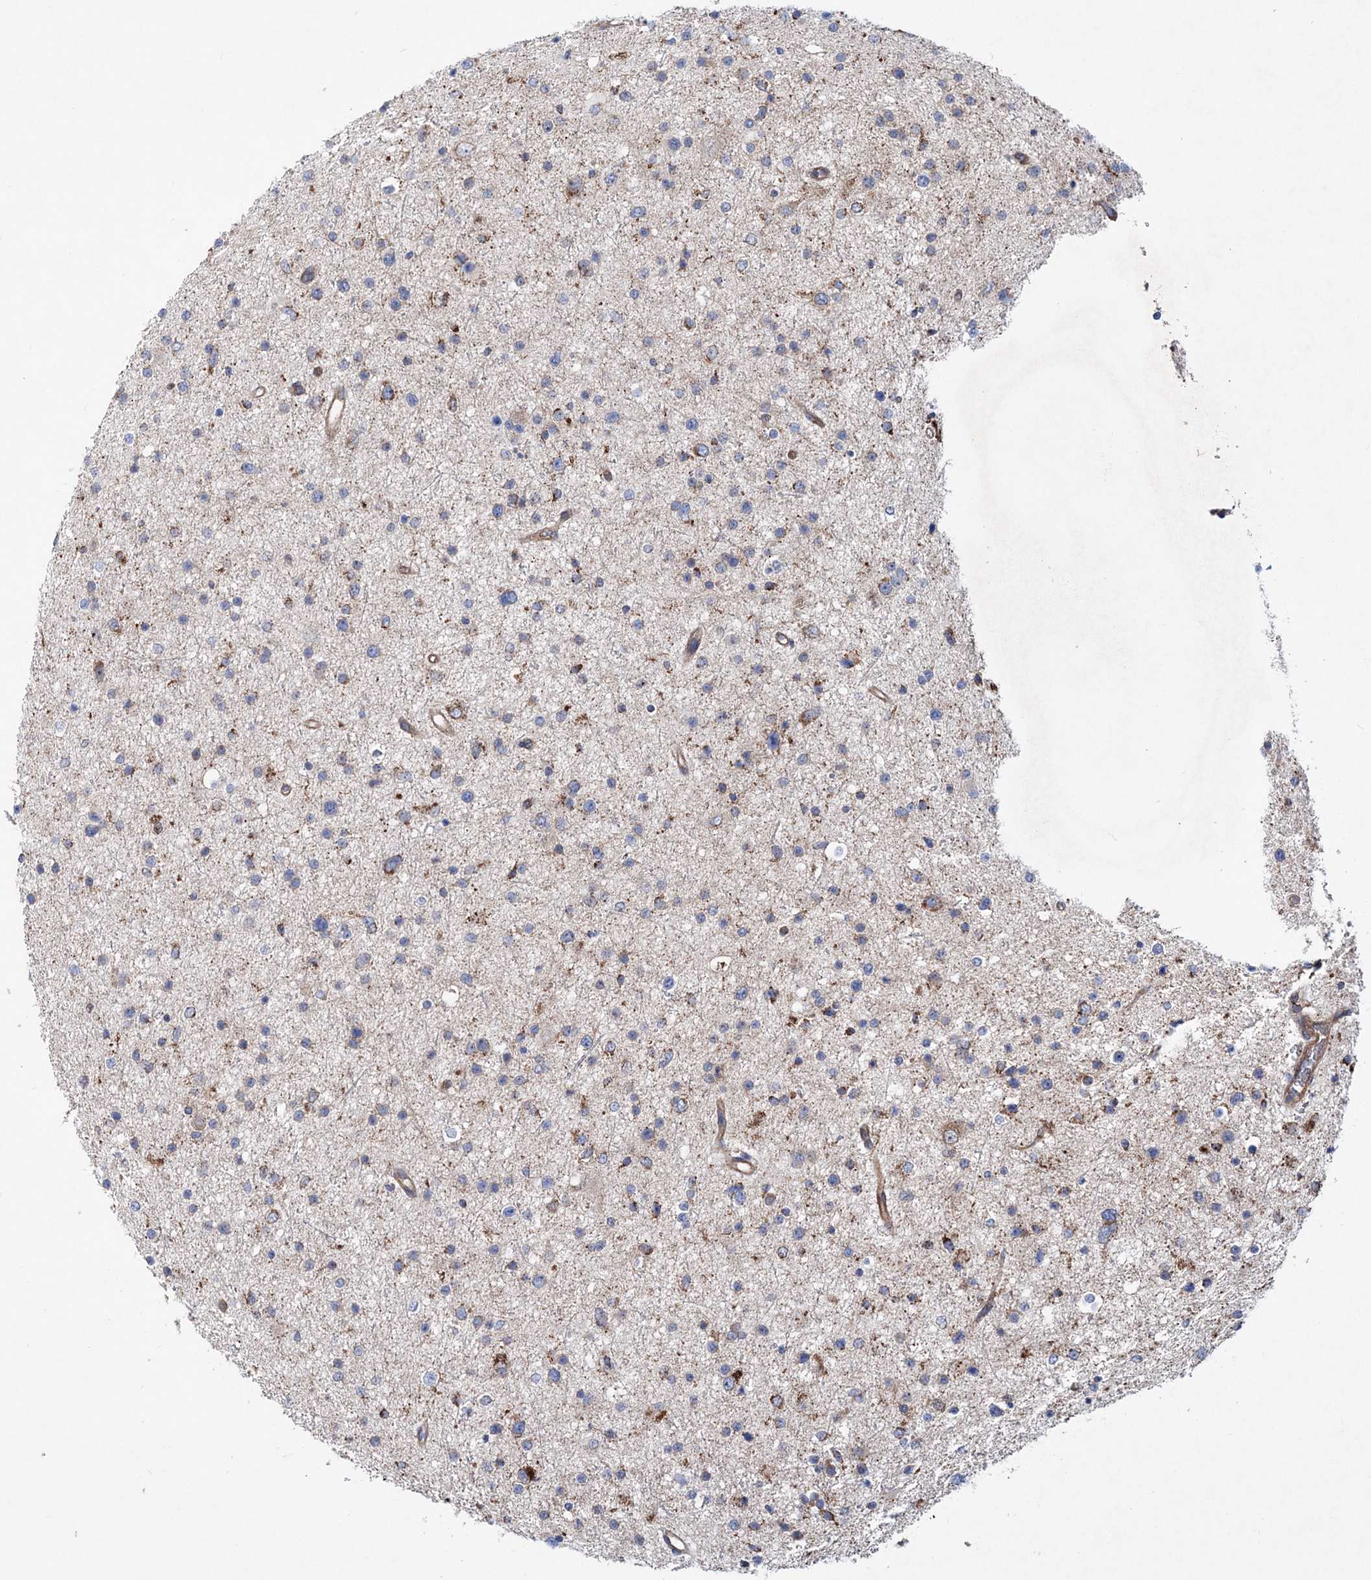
{"staining": {"intensity": "moderate", "quantity": "<25%", "location": "cytoplasmic/membranous"}, "tissue": "glioma", "cell_type": "Tumor cells", "image_type": "cancer", "snomed": [{"axis": "morphology", "description": "Glioma, malignant, Low grade"}, {"axis": "topography", "description": "Brain"}], "caption": "This is an image of immunohistochemistry staining of glioma, which shows moderate staining in the cytoplasmic/membranous of tumor cells.", "gene": "NGLY1", "patient": {"sex": "female", "age": 37}}